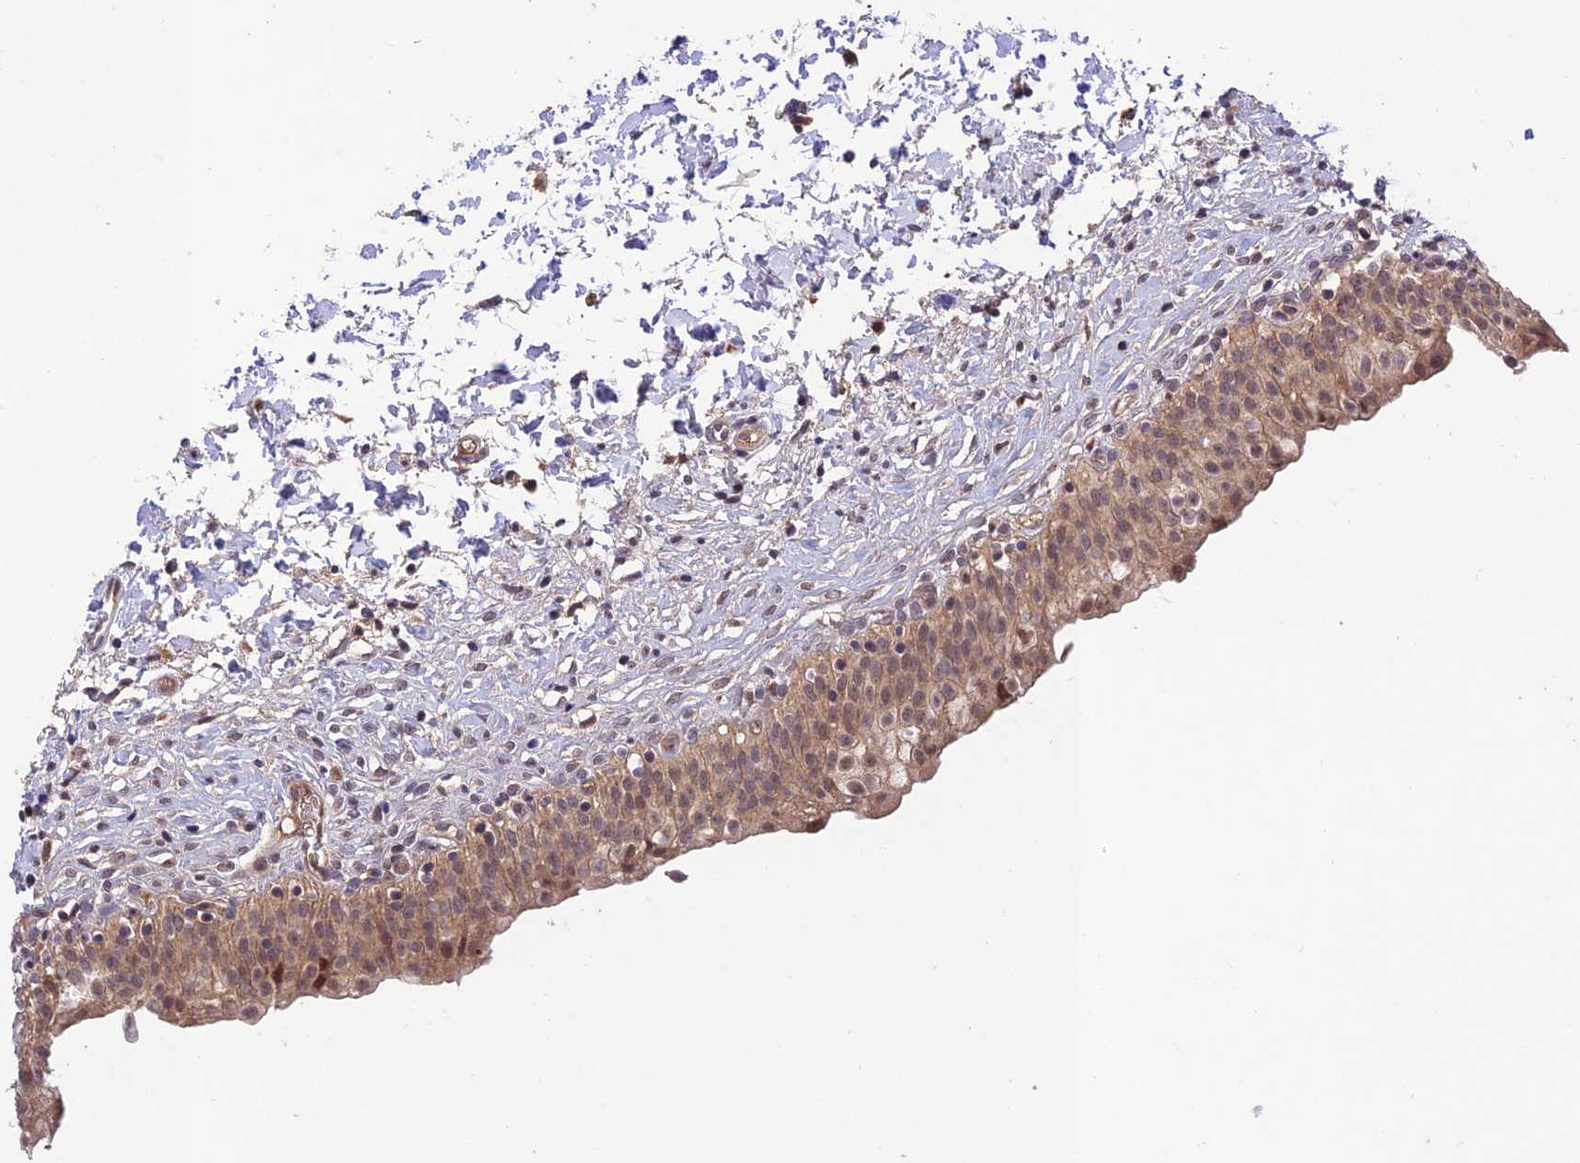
{"staining": {"intensity": "moderate", "quantity": ">75%", "location": "cytoplasmic/membranous,nuclear"}, "tissue": "urinary bladder", "cell_type": "Urothelial cells", "image_type": "normal", "snomed": [{"axis": "morphology", "description": "Normal tissue, NOS"}, {"axis": "topography", "description": "Urinary bladder"}], "caption": "Immunohistochemical staining of normal urinary bladder reveals medium levels of moderate cytoplasmic/membranous,nuclear staining in about >75% of urothelial cells. The staining was performed using DAB (3,3'-diaminobenzidine) to visualize the protein expression in brown, while the nuclei were stained in blue with hematoxylin (Magnification: 20x).", "gene": "REV1", "patient": {"sex": "male", "age": 55}}